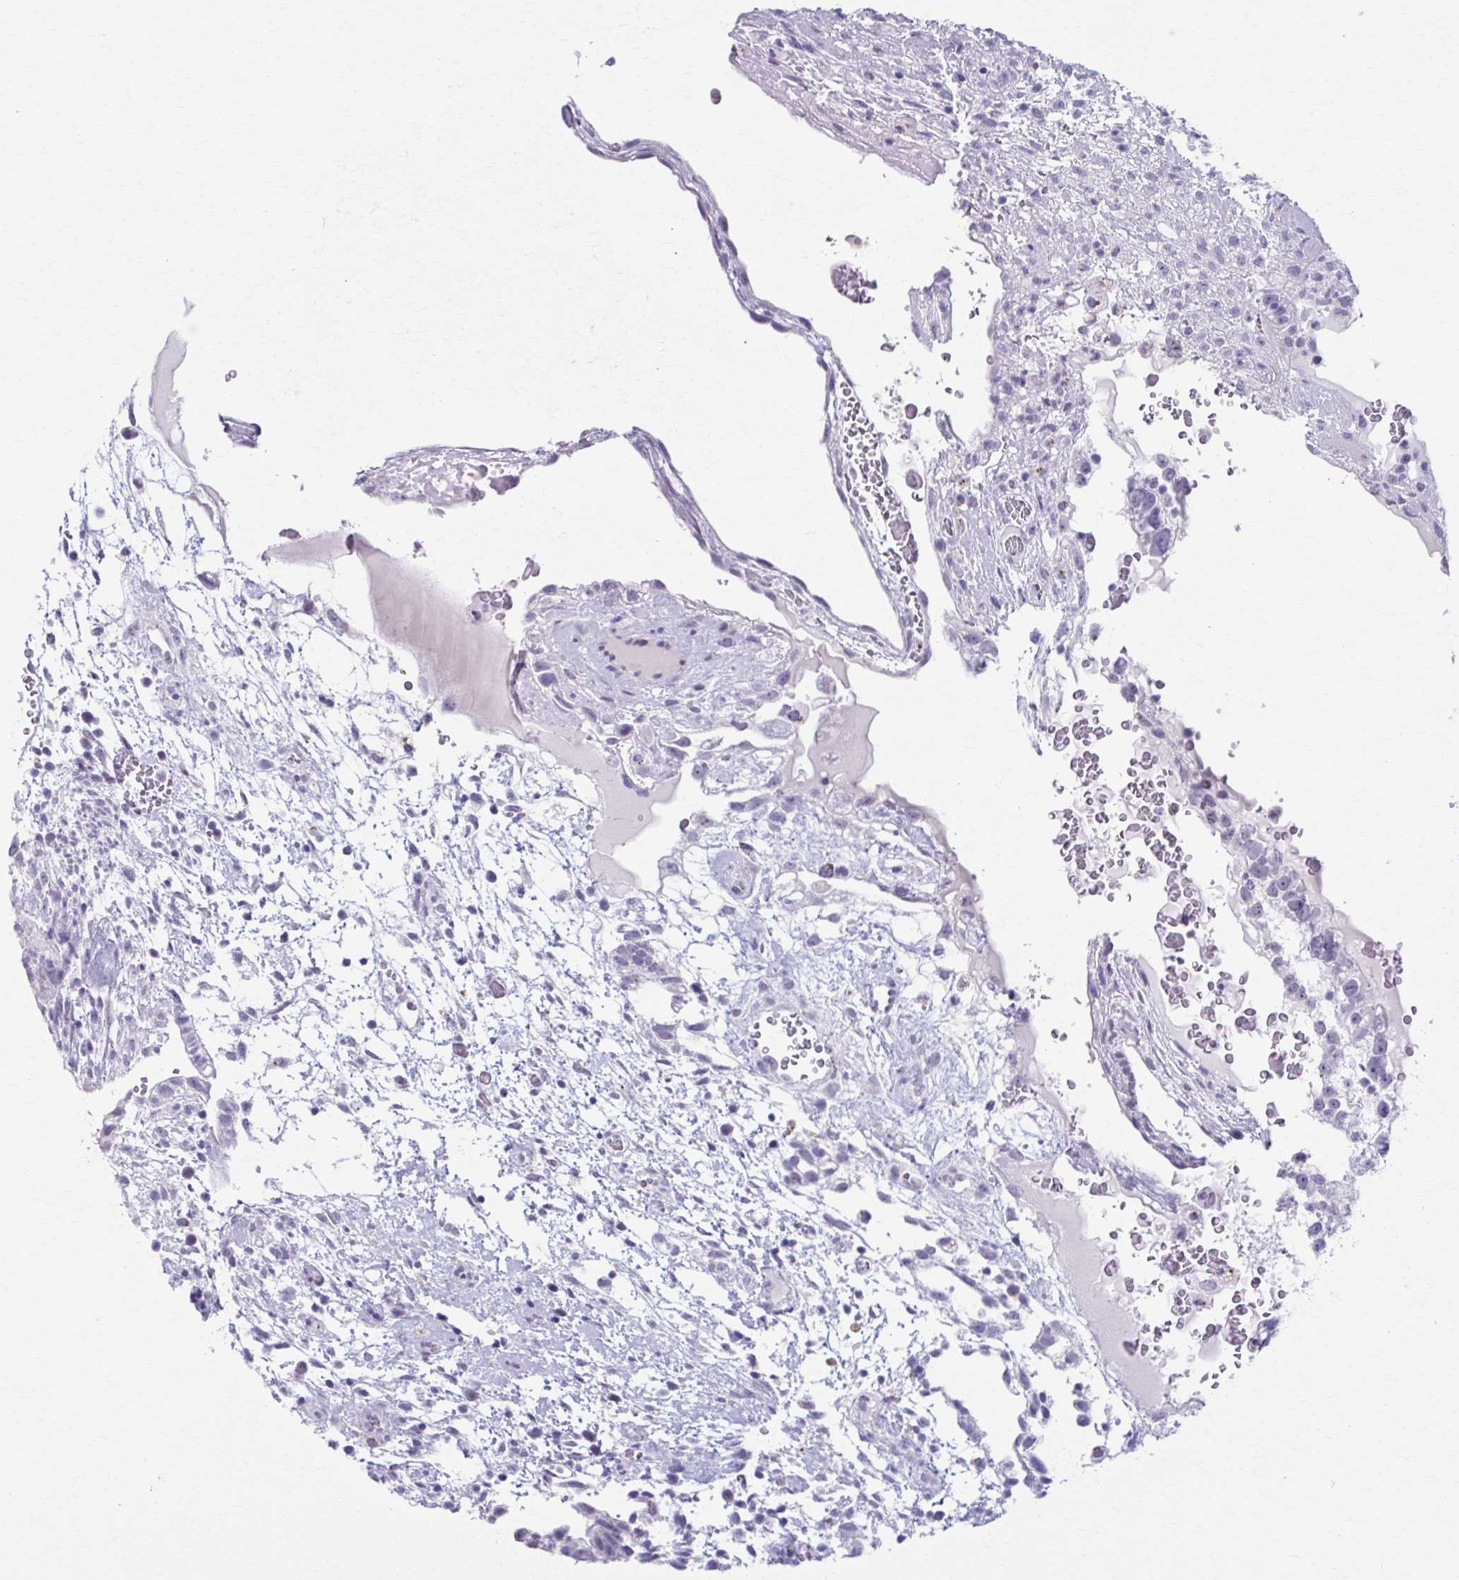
{"staining": {"intensity": "negative", "quantity": "none", "location": "none"}, "tissue": "testis cancer", "cell_type": "Tumor cells", "image_type": "cancer", "snomed": [{"axis": "morphology", "description": "Carcinoma, Embryonal, NOS"}, {"axis": "topography", "description": "Testis"}], "caption": "Testis cancer was stained to show a protein in brown. There is no significant expression in tumor cells.", "gene": "ZNF682", "patient": {"sex": "male", "age": 32}}